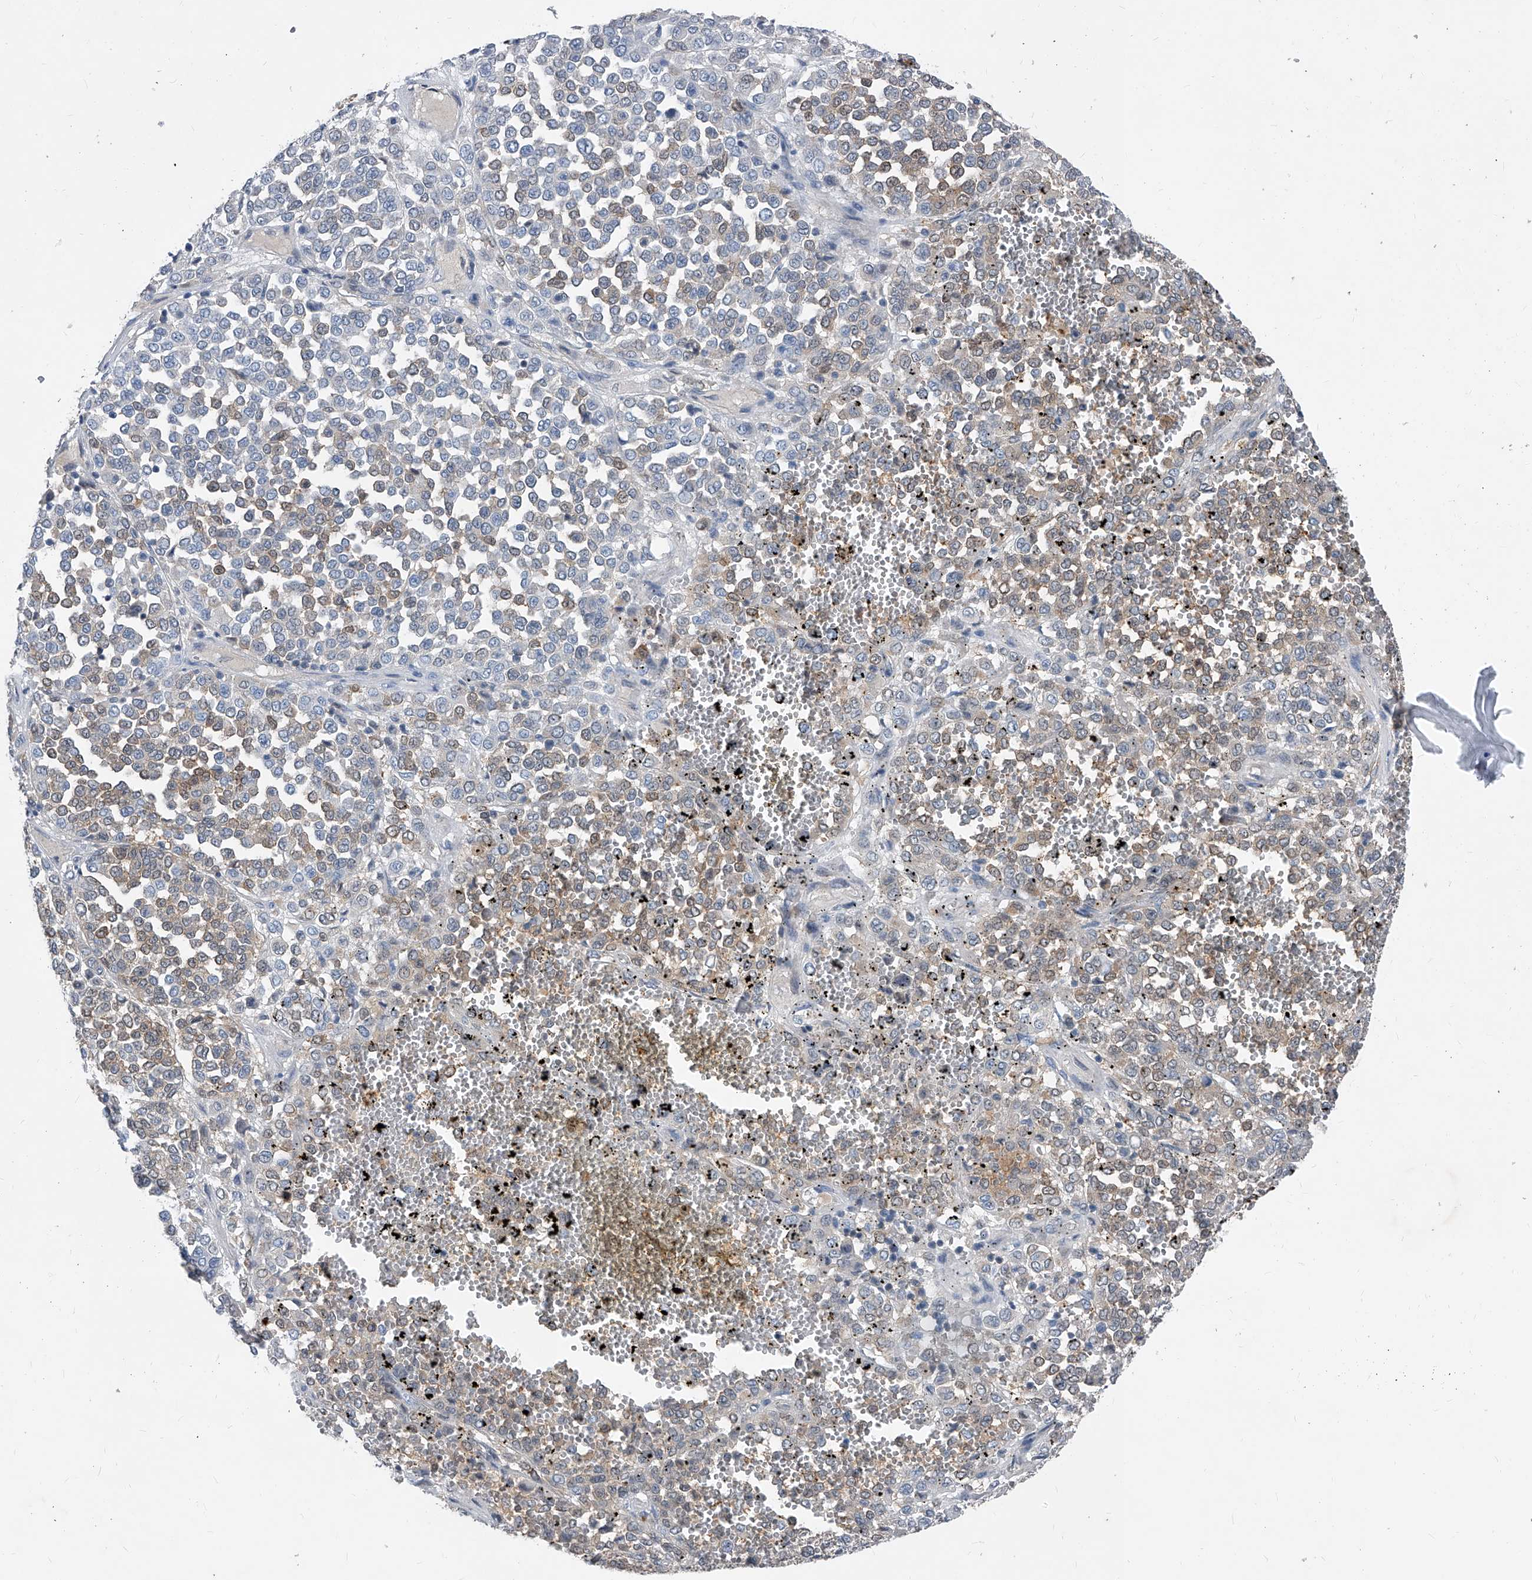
{"staining": {"intensity": "weak", "quantity": "25%-75%", "location": "cytoplasmic/membranous"}, "tissue": "melanoma", "cell_type": "Tumor cells", "image_type": "cancer", "snomed": [{"axis": "morphology", "description": "Malignant melanoma, Metastatic site"}, {"axis": "topography", "description": "Pancreas"}], "caption": "Immunohistochemical staining of melanoma exhibits low levels of weak cytoplasmic/membranous protein staining in about 25%-75% of tumor cells.", "gene": "MAP2K6", "patient": {"sex": "female", "age": 30}}